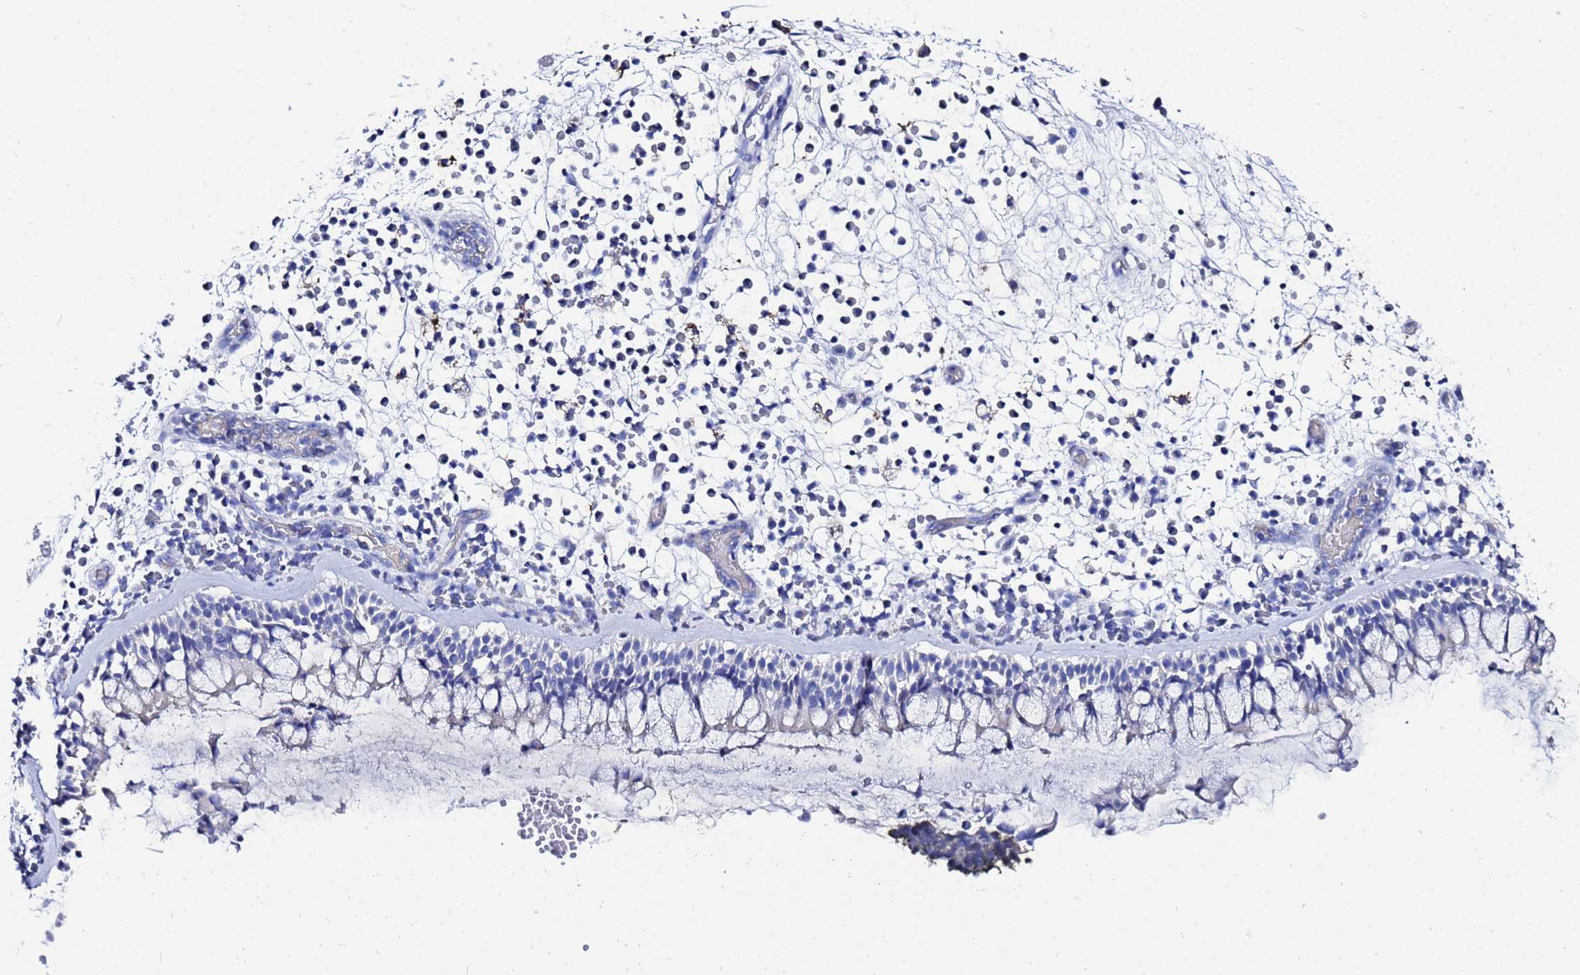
{"staining": {"intensity": "negative", "quantity": "none", "location": "none"}, "tissue": "nasopharynx", "cell_type": "Respiratory epithelial cells", "image_type": "normal", "snomed": [{"axis": "morphology", "description": "Normal tissue, NOS"}, {"axis": "morphology", "description": "Inflammation, NOS"}, {"axis": "morphology", "description": "Malignant melanoma, Metastatic site"}, {"axis": "topography", "description": "Nasopharynx"}], "caption": "Nasopharynx was stained to show a protein in brown. There is no significant positivity in respiratory epithelial cells. (DAB (3,3'-diaminobenzidine) IHC with hematoxylin counter stain).", "gene": "AQP12A", "patient": {"sex": "male", "age": 70}}